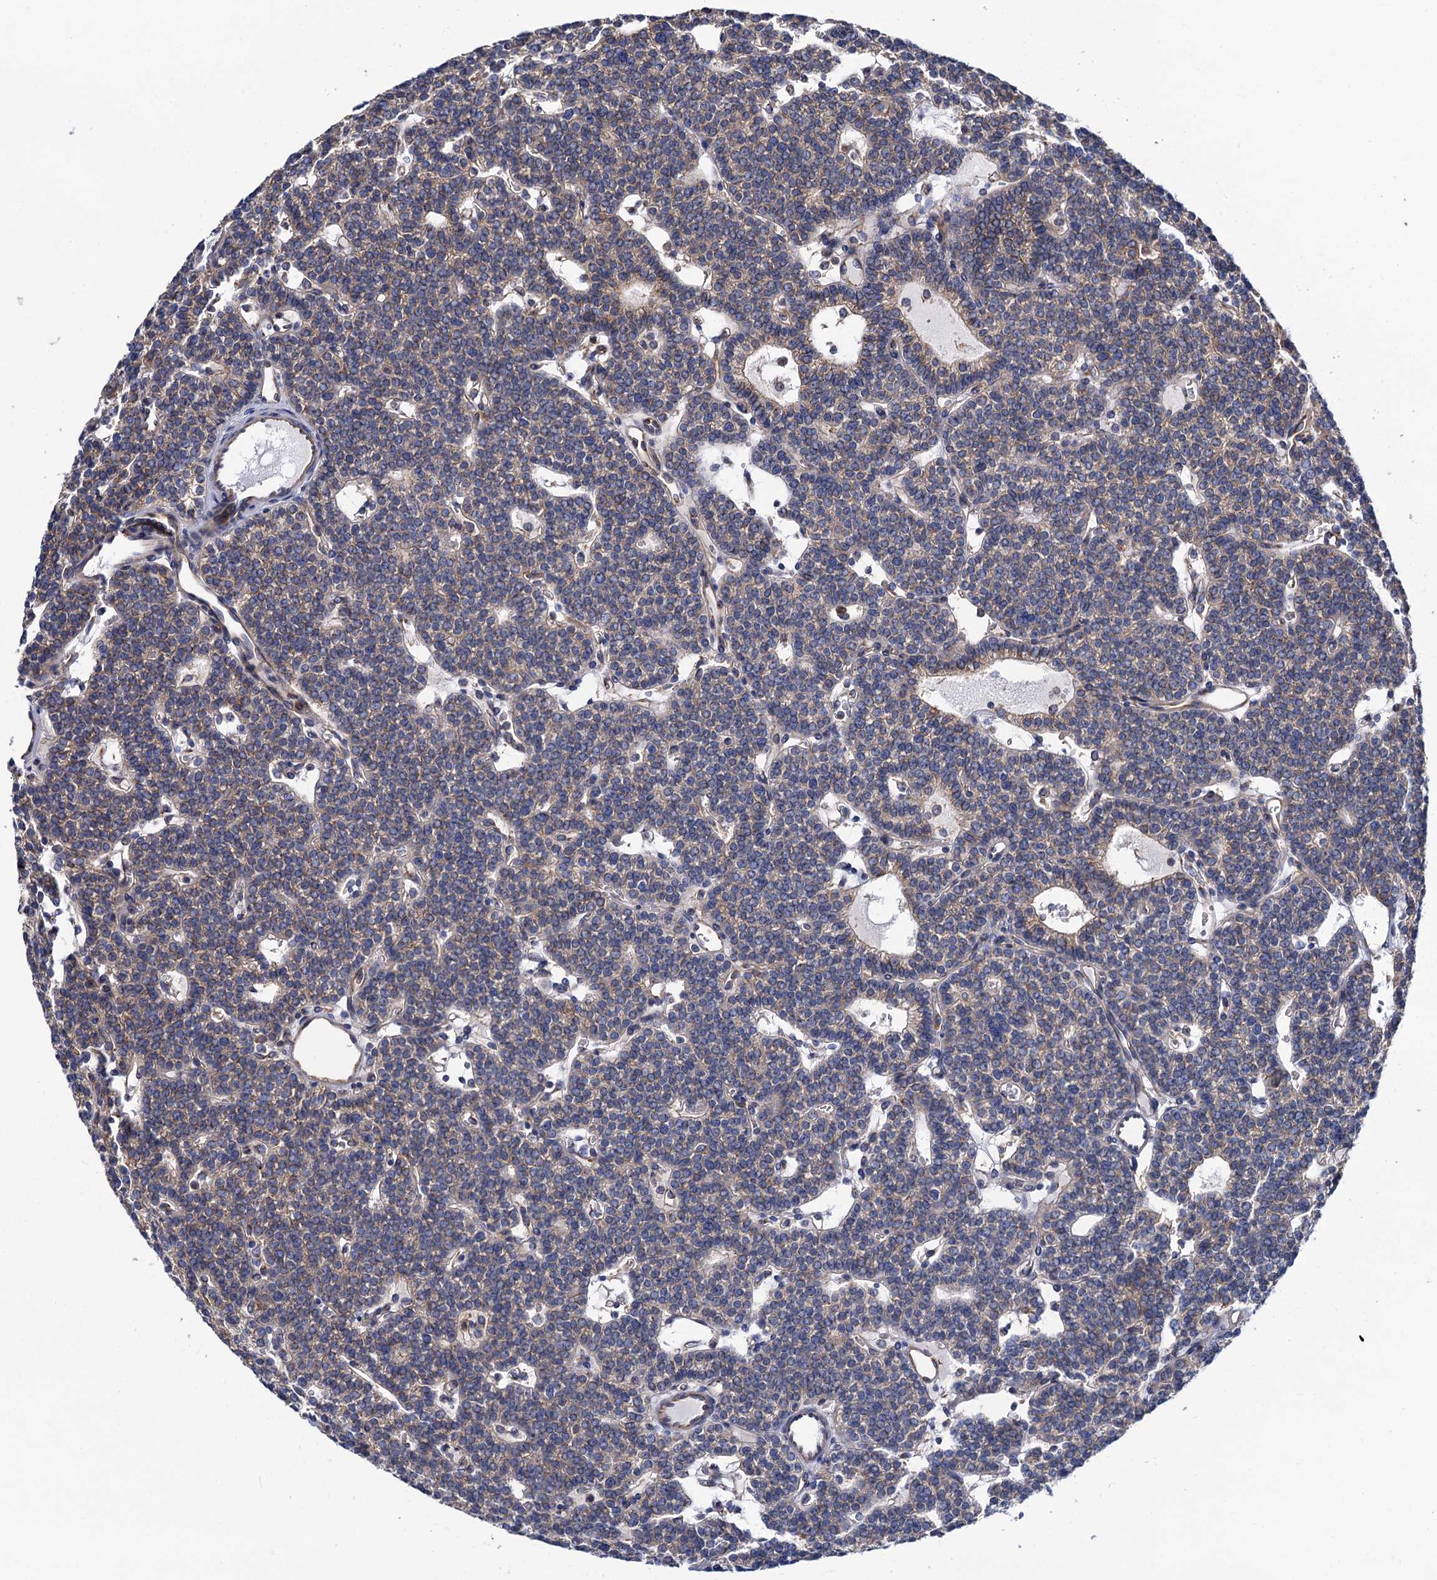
{"staining": {"intensity": "weak", "quantity": "<25%", "location": "cytoplasmic/membranous"}, "tissue": "parathyroid gland", "cell_type": "Glandular cells", "image_type": "normal", "snomed": [{"axis": "morphology", "description": "Normal tissue, NOS"}, {"axis": "topography", "description": "Parathyroid gland"}], "caption": "High magnification brightfield microscopy of benign parathyroid gland stained with DAB (brown) and counterstained with hematoxylin (blue): glandular cells show no significant positivity. The staining was performed using DAB to visualize the protein expression in brown, while the nuclei were stained in blue with hematoxylin (Magnification: 20x).", "gene": "DYDC1", "patient": {"sex": "male", "age": 83}}